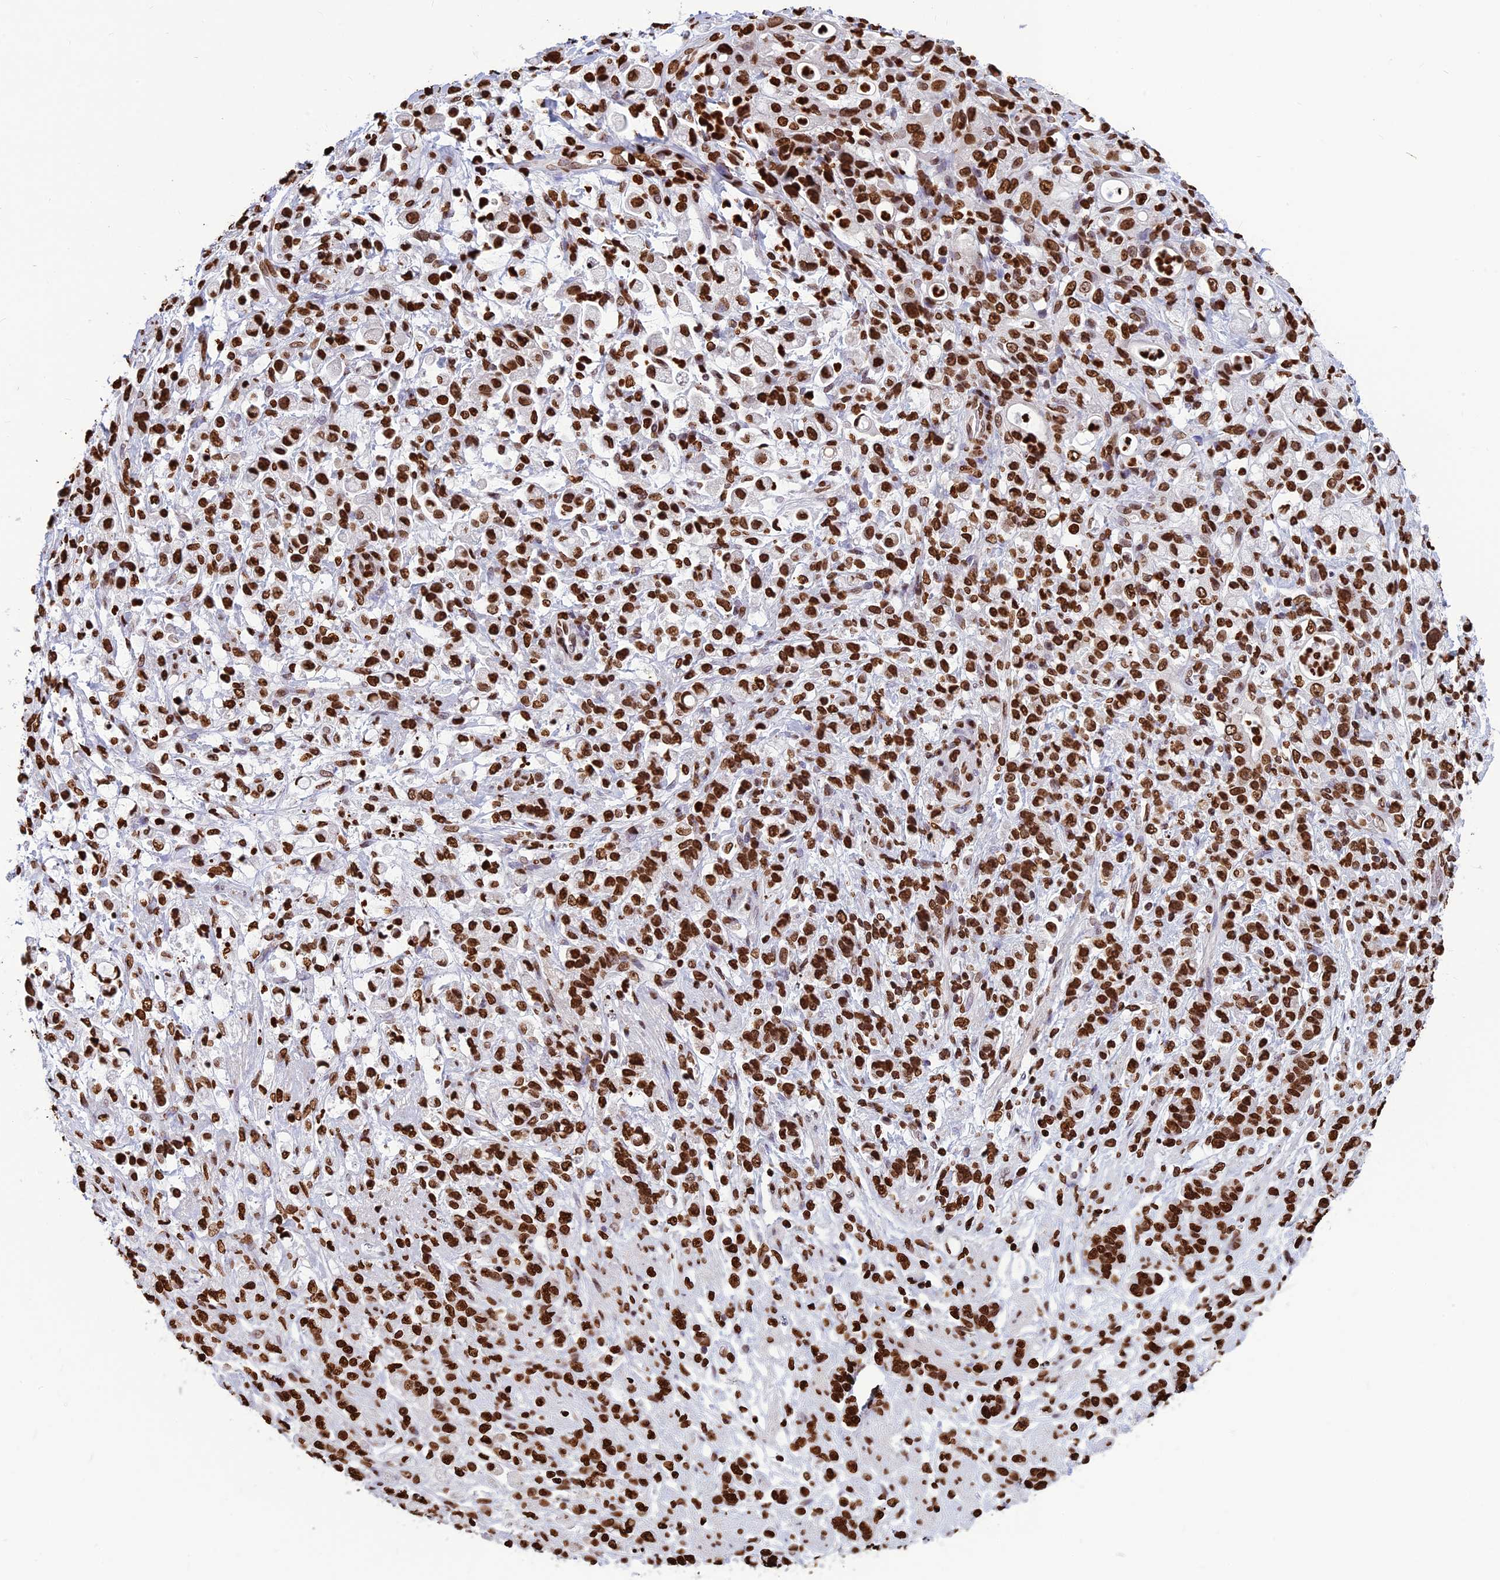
{"staining": {"intensity": "strong", "quantity": ">75%", "location": "nuclear"}, "tissue": "stomach cancer", "cell_type": "Tumor cells", "image_type": "cancer", "snomed": [{"axis": "morphology", "description": "Adenocarcinoma, NOS"}, {"axis": "topography", "description": "Stomach"}], "caption": "A histopathology image of human stomach cancer stained for a protein shows strong nuclear brown staining in tumor cells. (DAB (3,3'-diaminobenzidine) = brown stain, brightfield microscopy at high magnification).", "gene": "AKAP17A", "patient": {"sex": "female", "age": 60}}